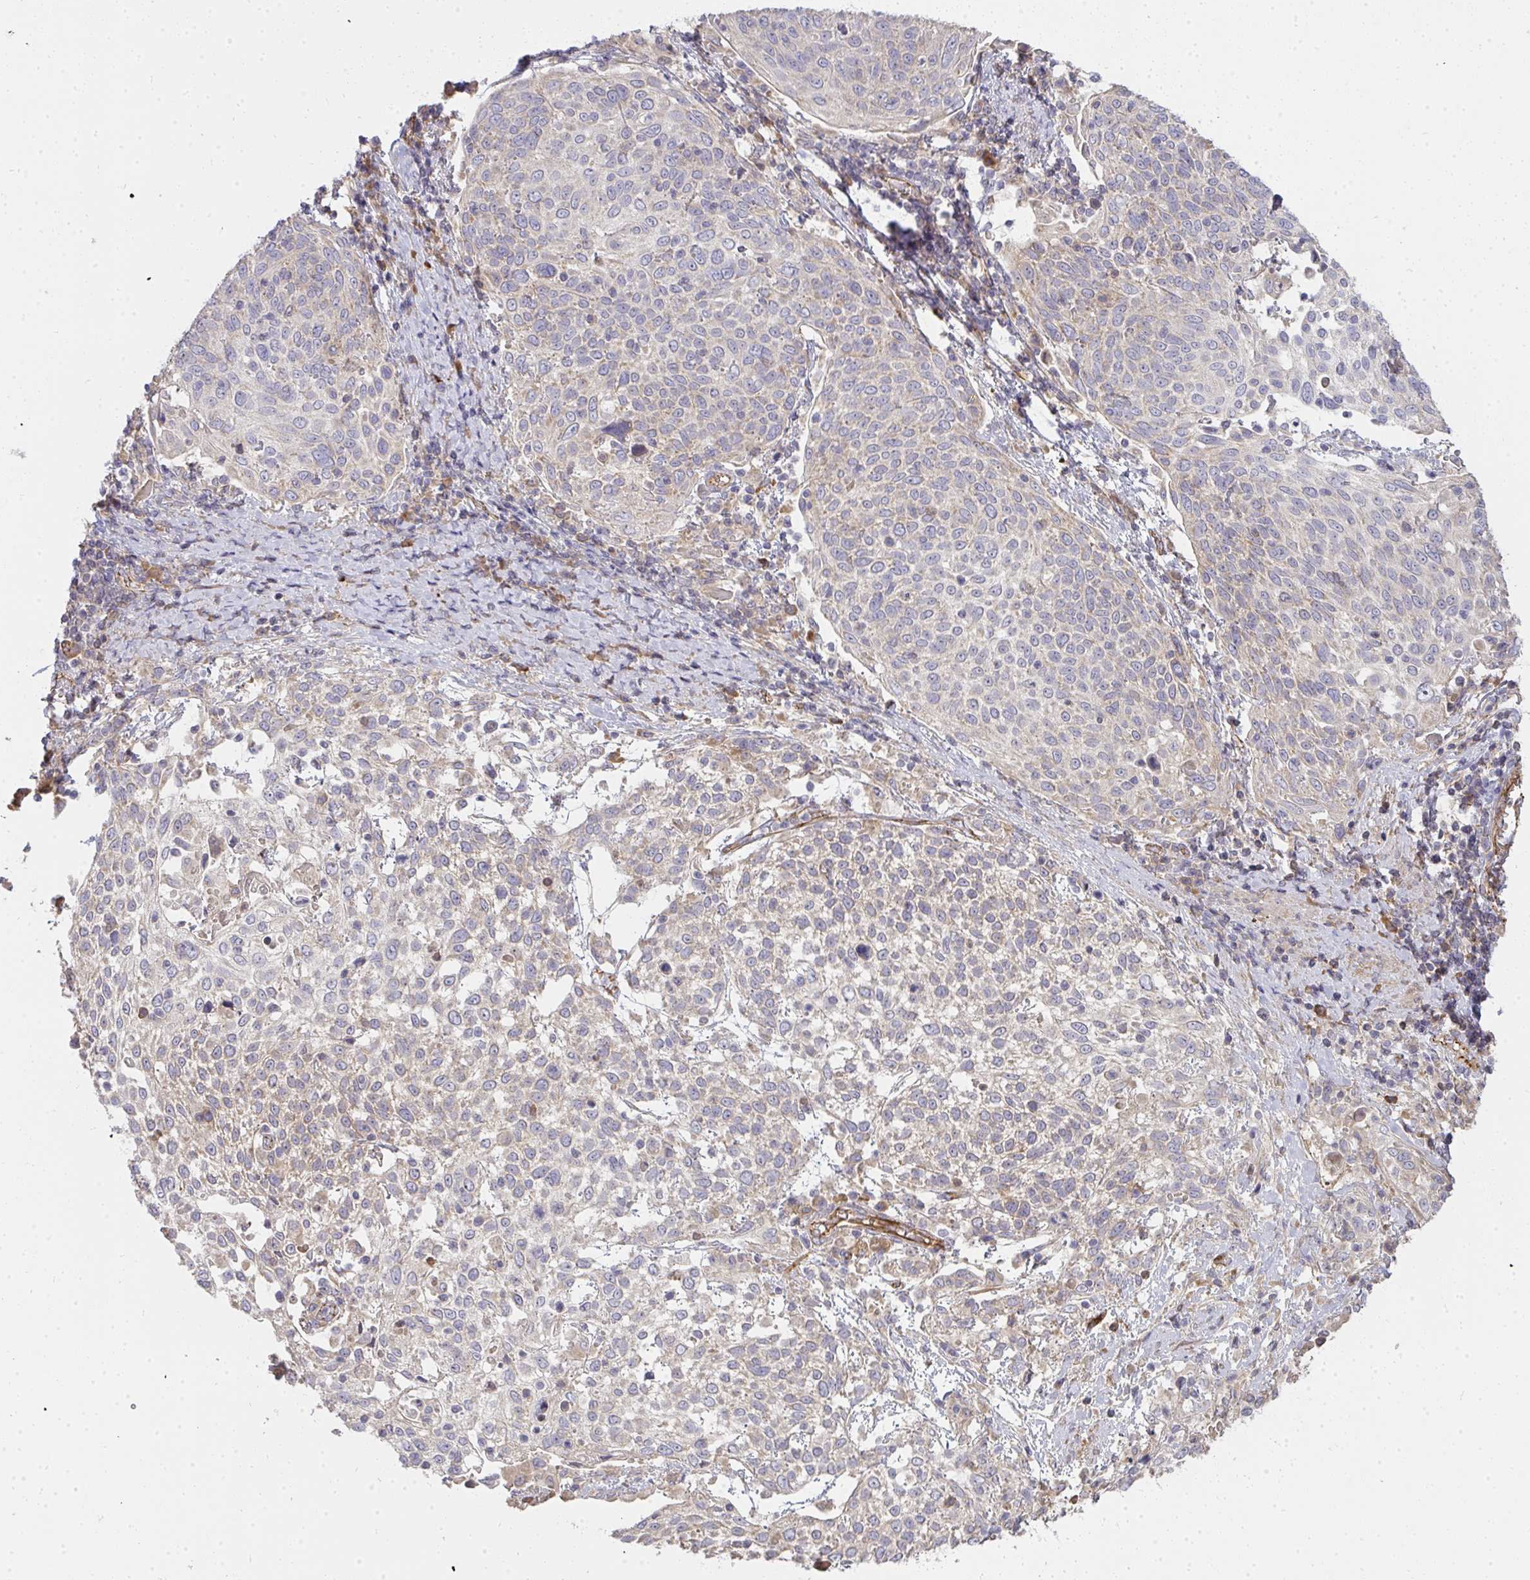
{"staining": {"intensity": "weak", "quantity": ">75%", "location": "cytoplasmic/membranous"}, "tissue": "cervical cancer", "cell_type": "Tumor cells", "image_type": "cancer", "snomed": [{"axis": "morphology", "description": "Squamous cell carcinoma, NOS"}, {"axis": "topography", "description": "Cervix"}], "caption": "Immunohistochemical staining of cervical squamous cell carcinoma displays low levels of weak cytoplasmic/membranous protein staining in approximately >75% of tumor cells.", "gene": "B4GALT6", "patient": {"sex": "female", "age": 61}}